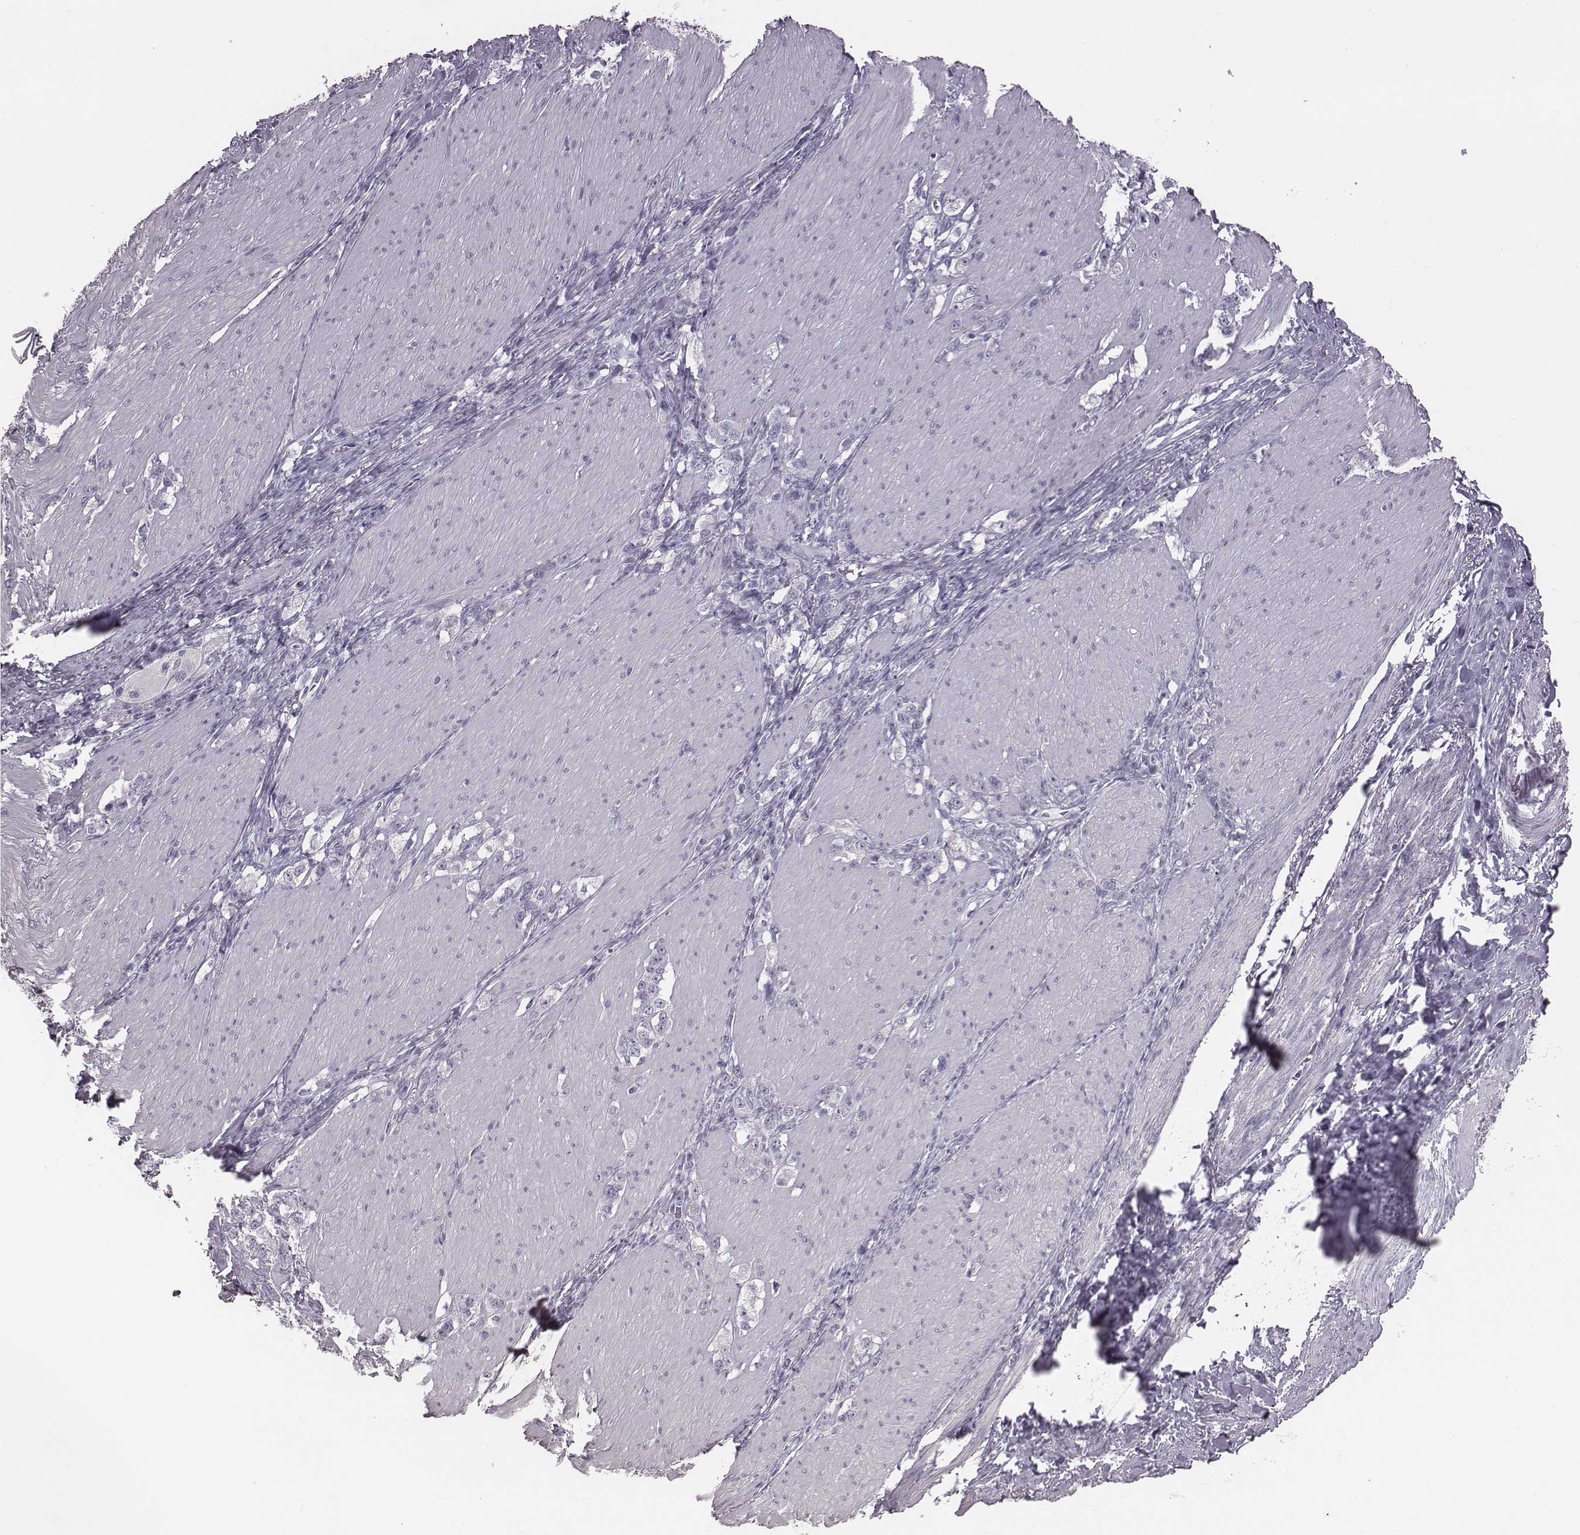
{"staining": {"intensity": "negative", "quantity": "none", "location": "none"}, "tissue": "stomach cancer", "cell_type": "Tumor cells", "image_type": "cancer", "snomed": [{"axis": "morphology", "description": "Adenocarcinoma, NOS"}, {"axis": "topography", "description": "Stomach, lower"}], "caption": "Immunohistochemical staining of human stomach cancer (adenocarcinoma) displays no significant expression in tumor cells. (DAB immunohistochemistry (IHC) visualized using brightfield microscopy, high magnification).", "gene": "PDE8B", "patient": {"sex": "male", "age": 88}}